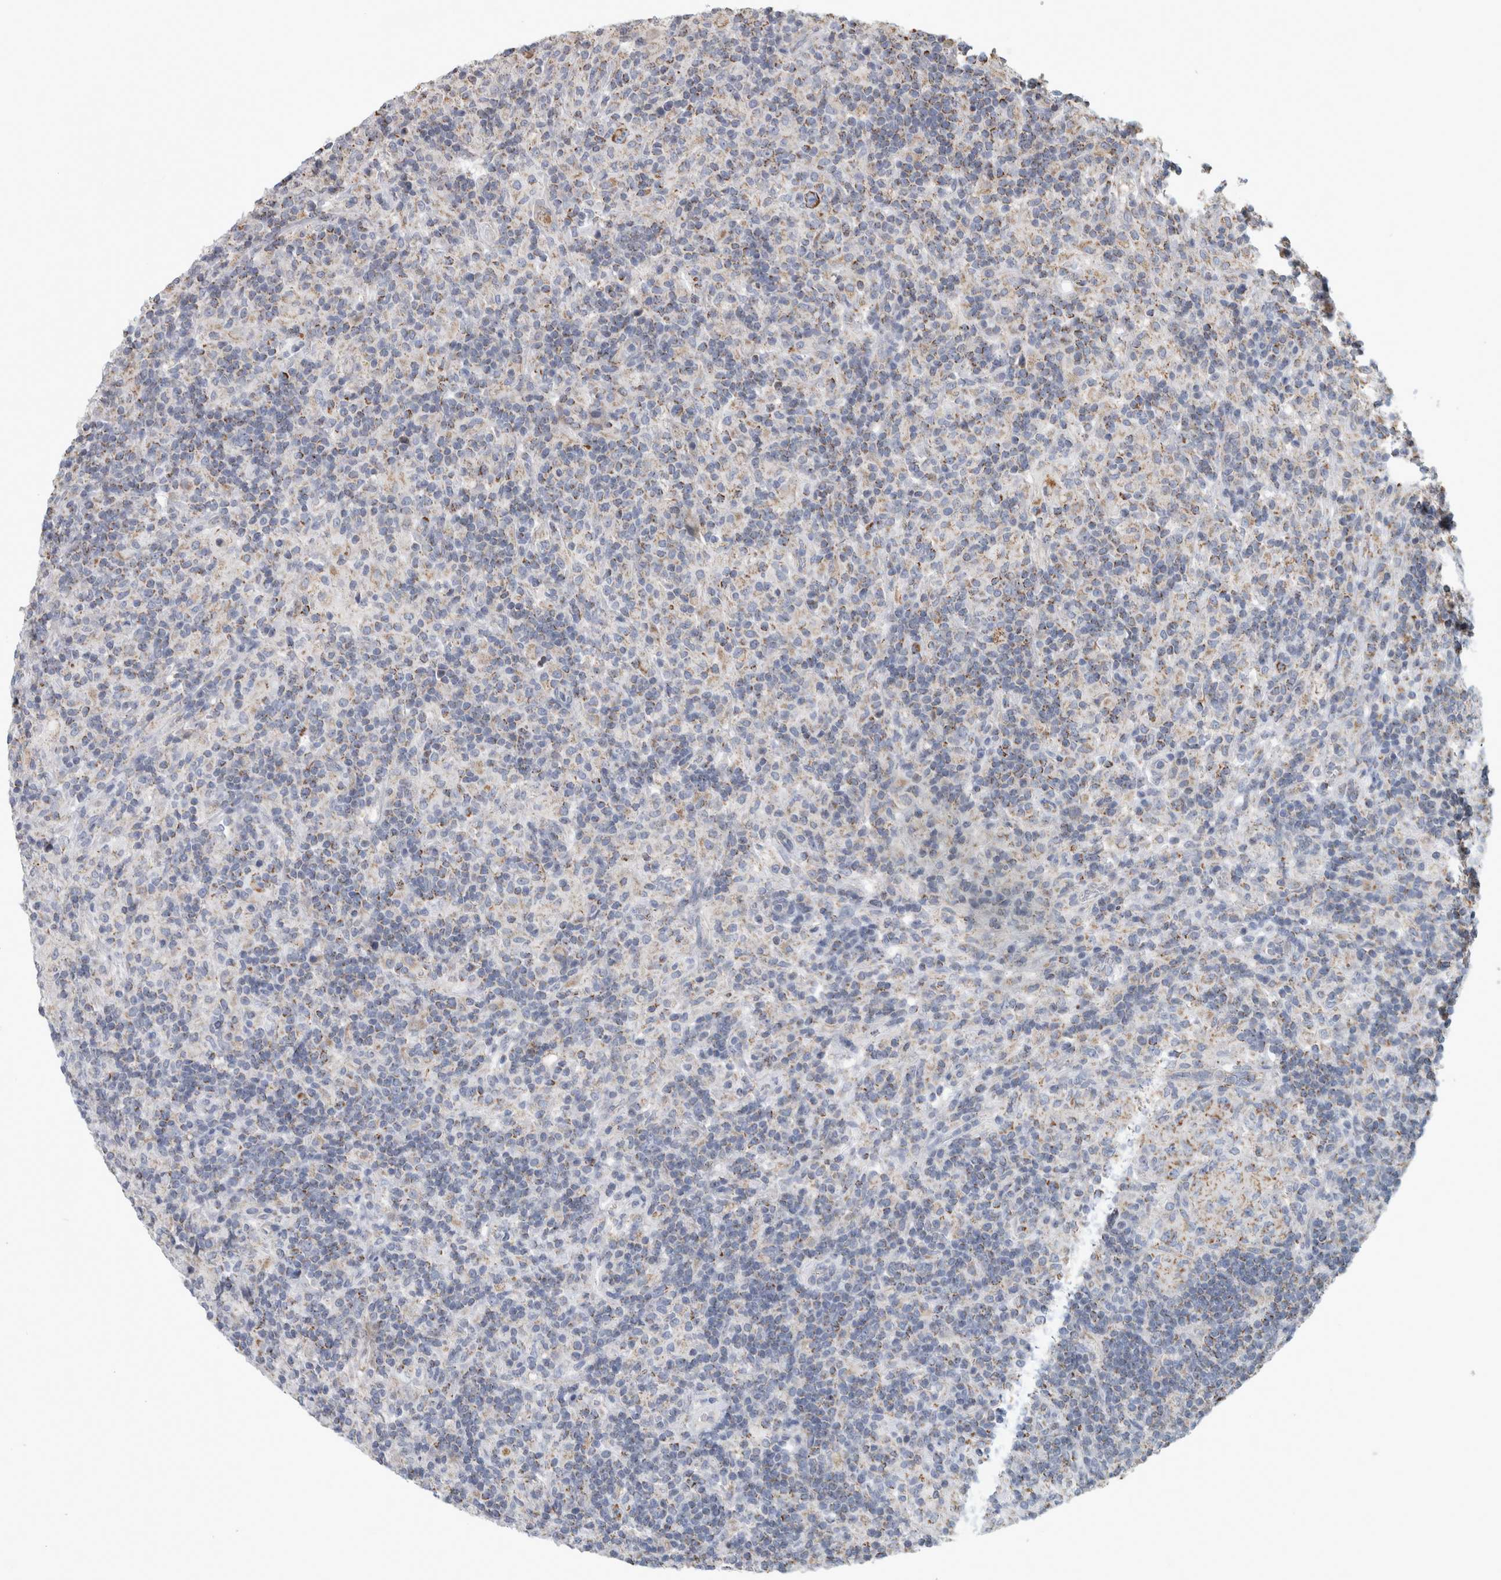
{"staining": {"intensity": "moderate", "quantity": ">75%", "location": "cytoplasmic/membranous"}, "tissue": "lymphoma", "cell_type": "Tumor cells", "image_type": "cancer", "snomed": [{"axis": "morphology", "description": "Hodgkin's disease, NOS"}, {"axis": "topography", "description": "Lymph node"}], "caption": "Immunohistochemical staining of human Hodgkin's disease demonstrates medium levels of moderate cytoplasmic/membranous protein positivity in about >75% of tumor cells.", "gene": "ST8SIA1", "patient": {"sex": "male", "age": 70}}